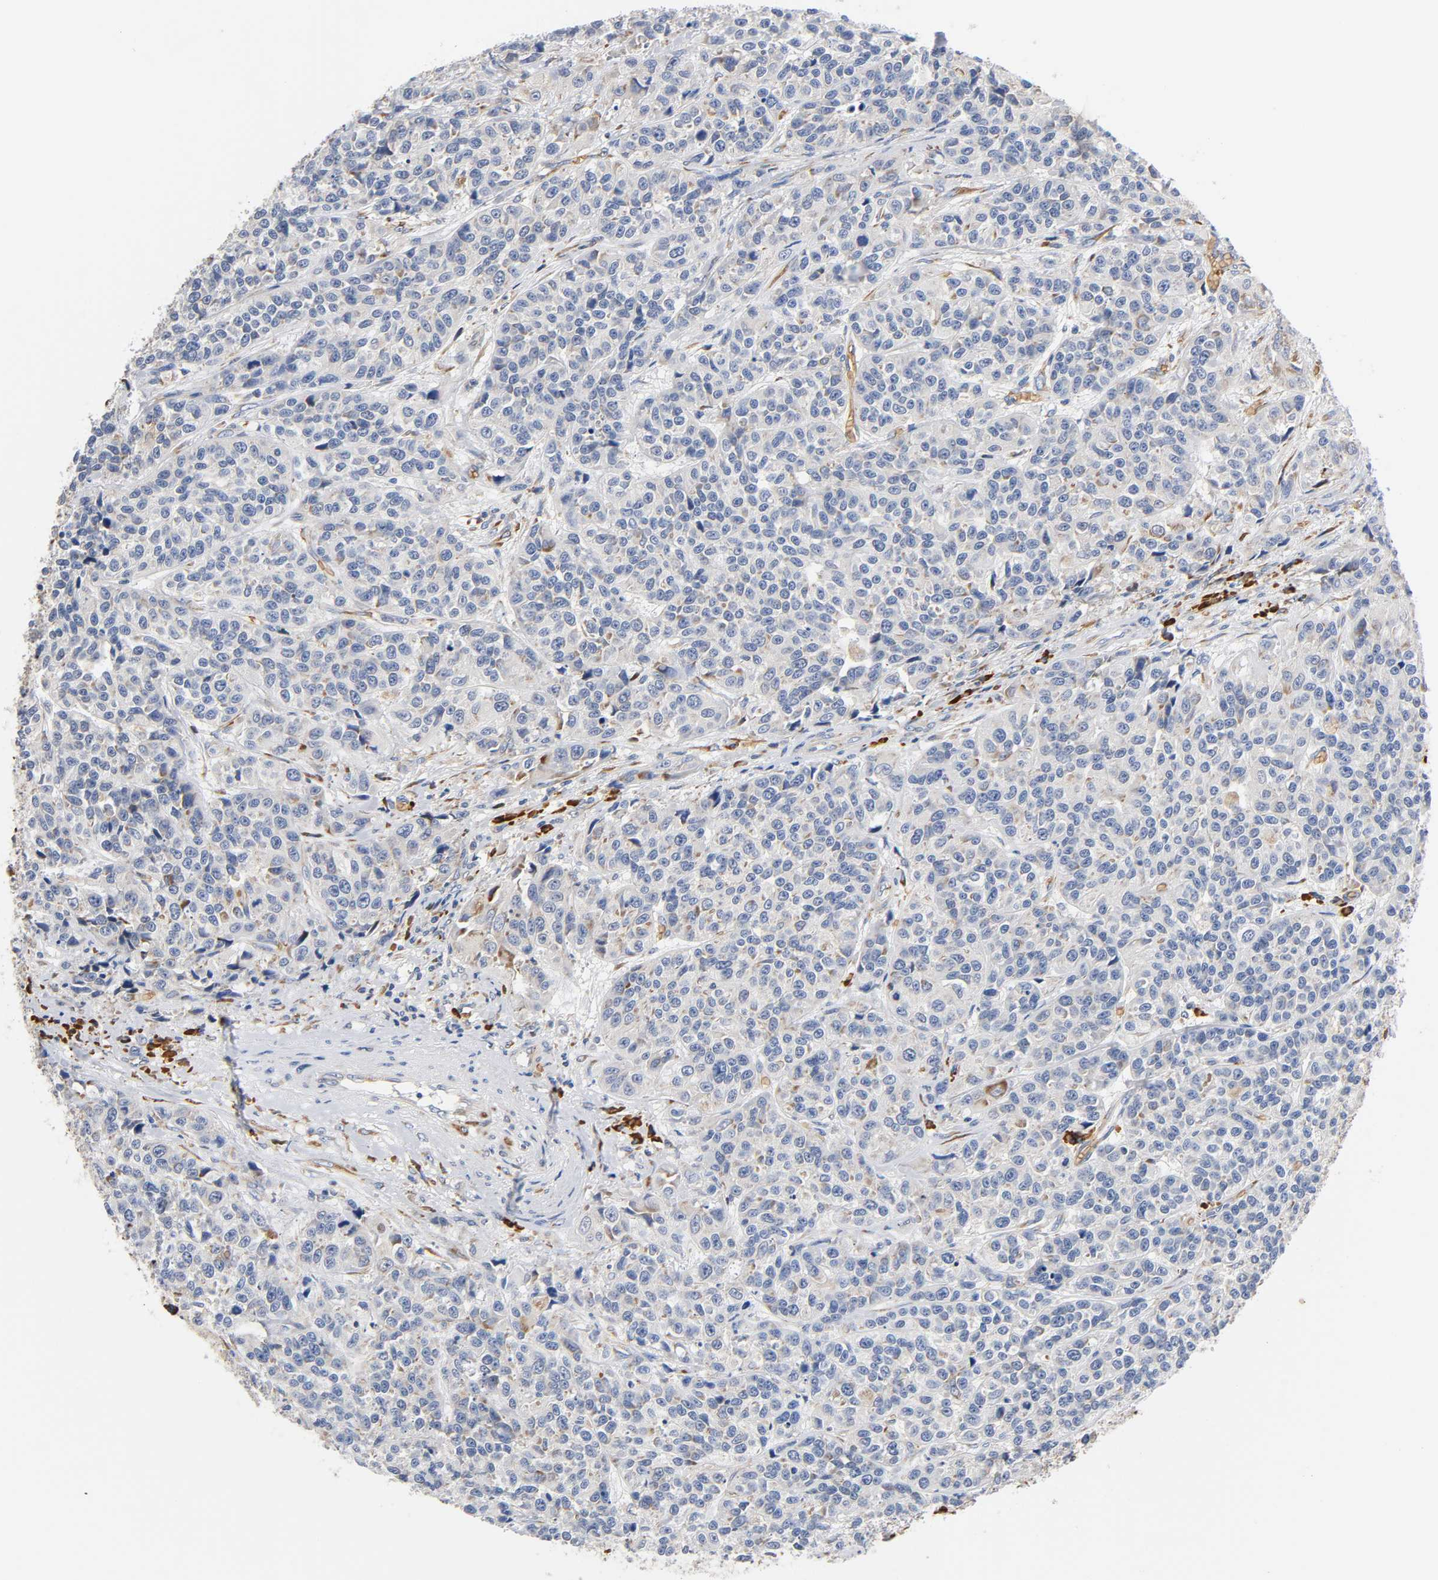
{"staining": {"intensity": "weak", "quantity": "<25%", "location": "cytoplasmic/membranous"}, "tissue": "urothelial cancer", "cell_type": "Tumor cells", "image_type": "cancer", "snomed": [{"axis": "morphology", "description": "Urothelial carcinoma, High grade"}, {"axis": "topography", "description": "Urinary bladder"}], "caption": "Tumor cells show no significant staining in urothelial carcinoma (high-grade).", "gene": "UCKL1", "patient": {"sex": "female", "age": 81}}